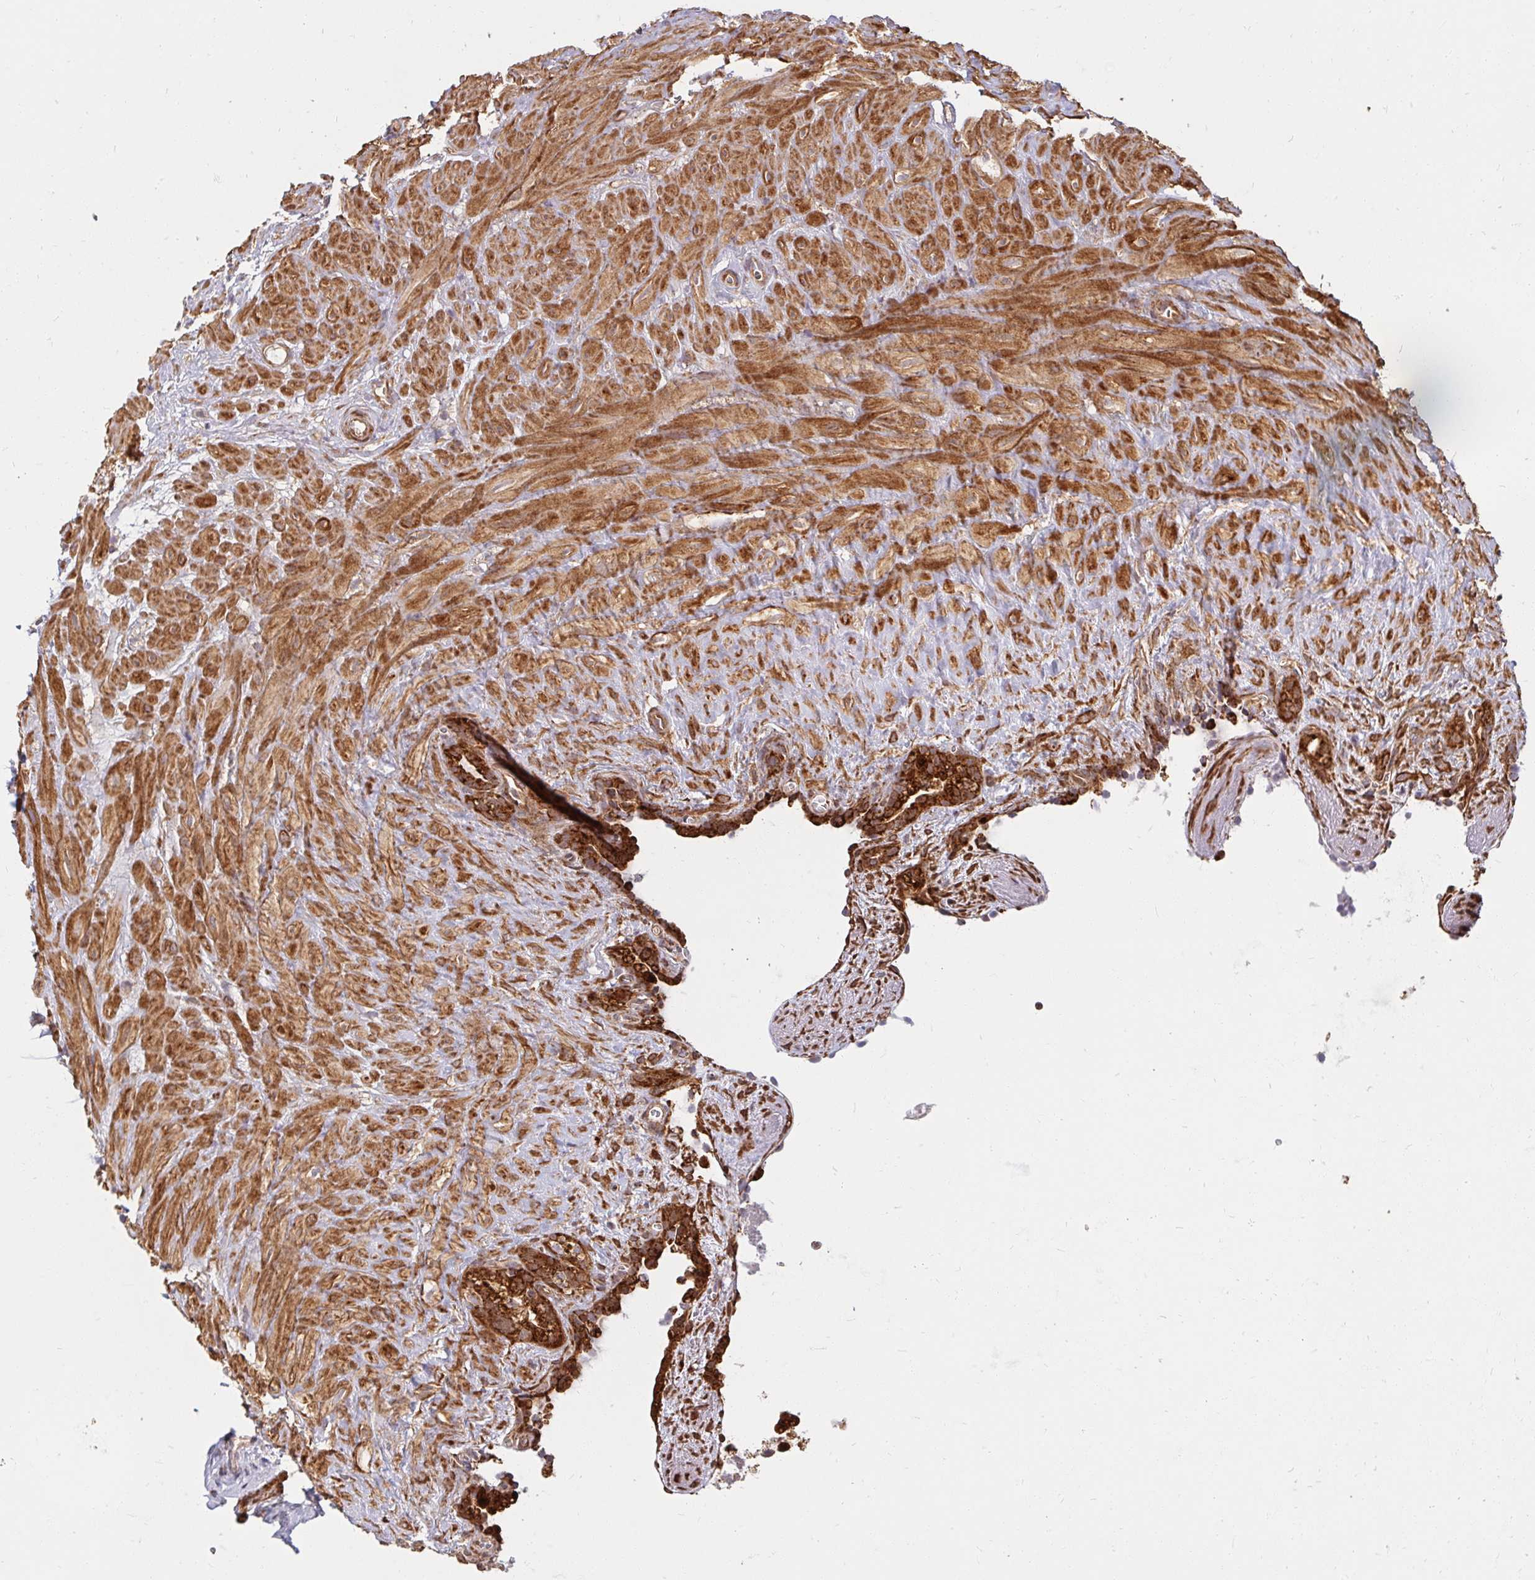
{"staining": {"intensity": "strong", "quantity": ">75%", "location": "cytoplasmic/membranous"}, "tissue": "seminal vesicle", "cell_type": "Glandular cells", "image_type": "normal", "snomed": [{"axis": "morphology", "description": "Normal tissue, NOS"}, {"axis": "topography", "description": "Seminal veicle"}], "caption": "Seminal vesicle stained for a protein exhibits strong cytoplasmic/membranous positivity in glandular cells. The staining is performed using DAB (3,3'-diaminobenzidine) brown chromogen to label protein expression. The nuclei are counter-stained blue using hematoxylin.", "gene": "BTF3", "patient": {"sex": "male", "age": 76}}